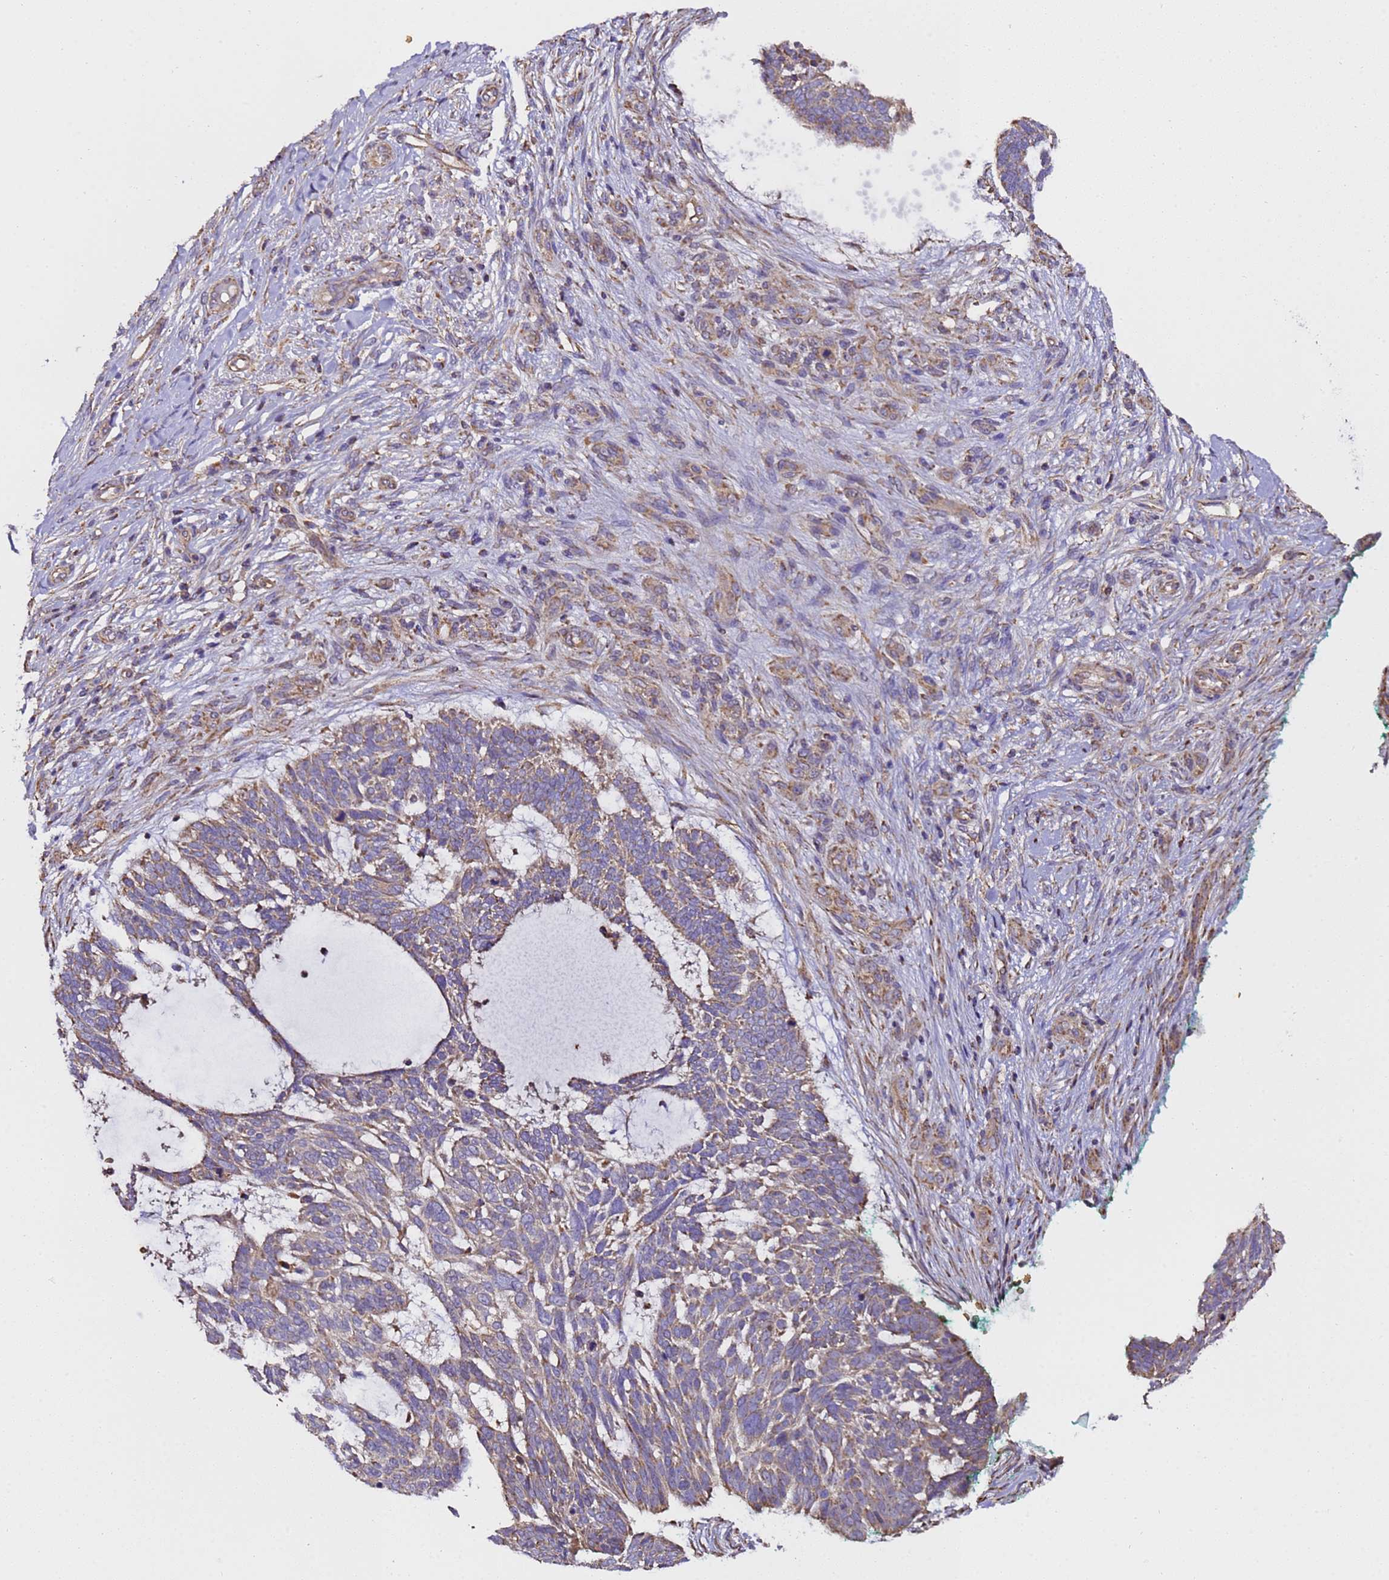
{"staining": {"intensity": "moderate", "quantity": "25%-75%", "location": "cytoplasmic/membranous"}, "tissue": "skin cancer", "cell_type": "Tumor cells", "image_type": "cancer", "snomed": [{"axis": "morphology", "description": "Basal cell carcinoma"}, {"axis": "topography", "description": "Skin"}], "caption": "Immunohistochemistry (IHC) (DAB (3,3'-diaminobenzidine)) staining of basal cell carcinoma (skin) shows moderate cytoplasmic/membranous protein staining in about 25%-75% of tumor cells.", "gene": "LRRIQ1", "patient": {"sex": "male", "age": 88}}